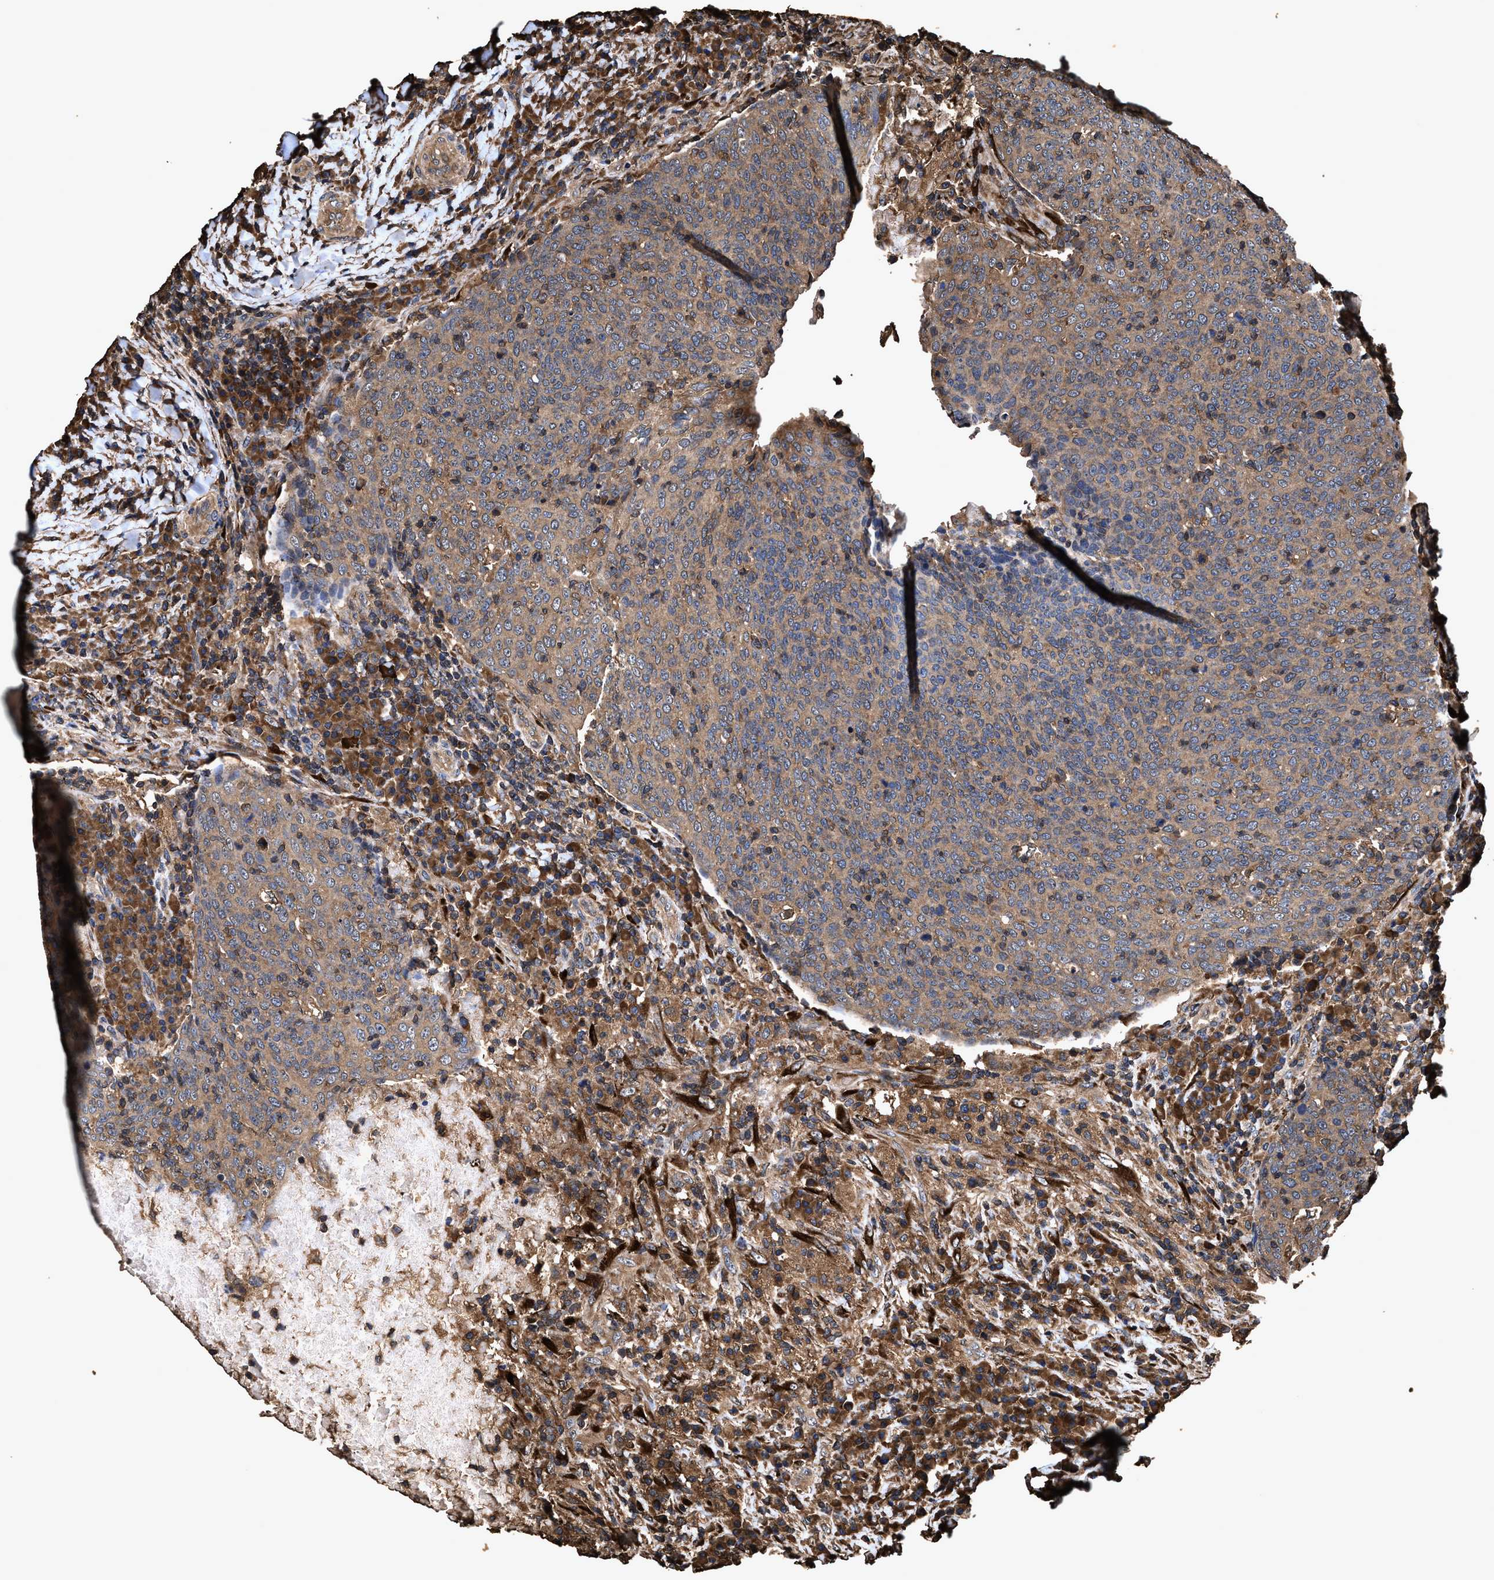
{"staining": {"intensity": "moderate", "quantity": ">75%", "location": "cytoplasmic/membranous"}, "tissue": "head and neck cancer", "cell_type": "Tumor cells", "image_type": "cancer", "snomed": [{"axis": "morphology", "description": "Squamous cell carcinoma, NOS"}, {"axis": "morphology", "description": "Squamous cell carcinoma, metastatic, NOS"}, {"axis": "topography", "description": "Lymph node"}, {"axis": "topography", "description": "Head-Neck"}], "caption": "An IHC photomicrograph of tumor tissue is shown. Protein staining in brown shows moderate cytoplasmic/membranous positivity in head and neck cancer (squamous cell carcinoma) within tumor cells.", "gene": "ZMYND19", "patient": {"sex": "male", "age": 62}}